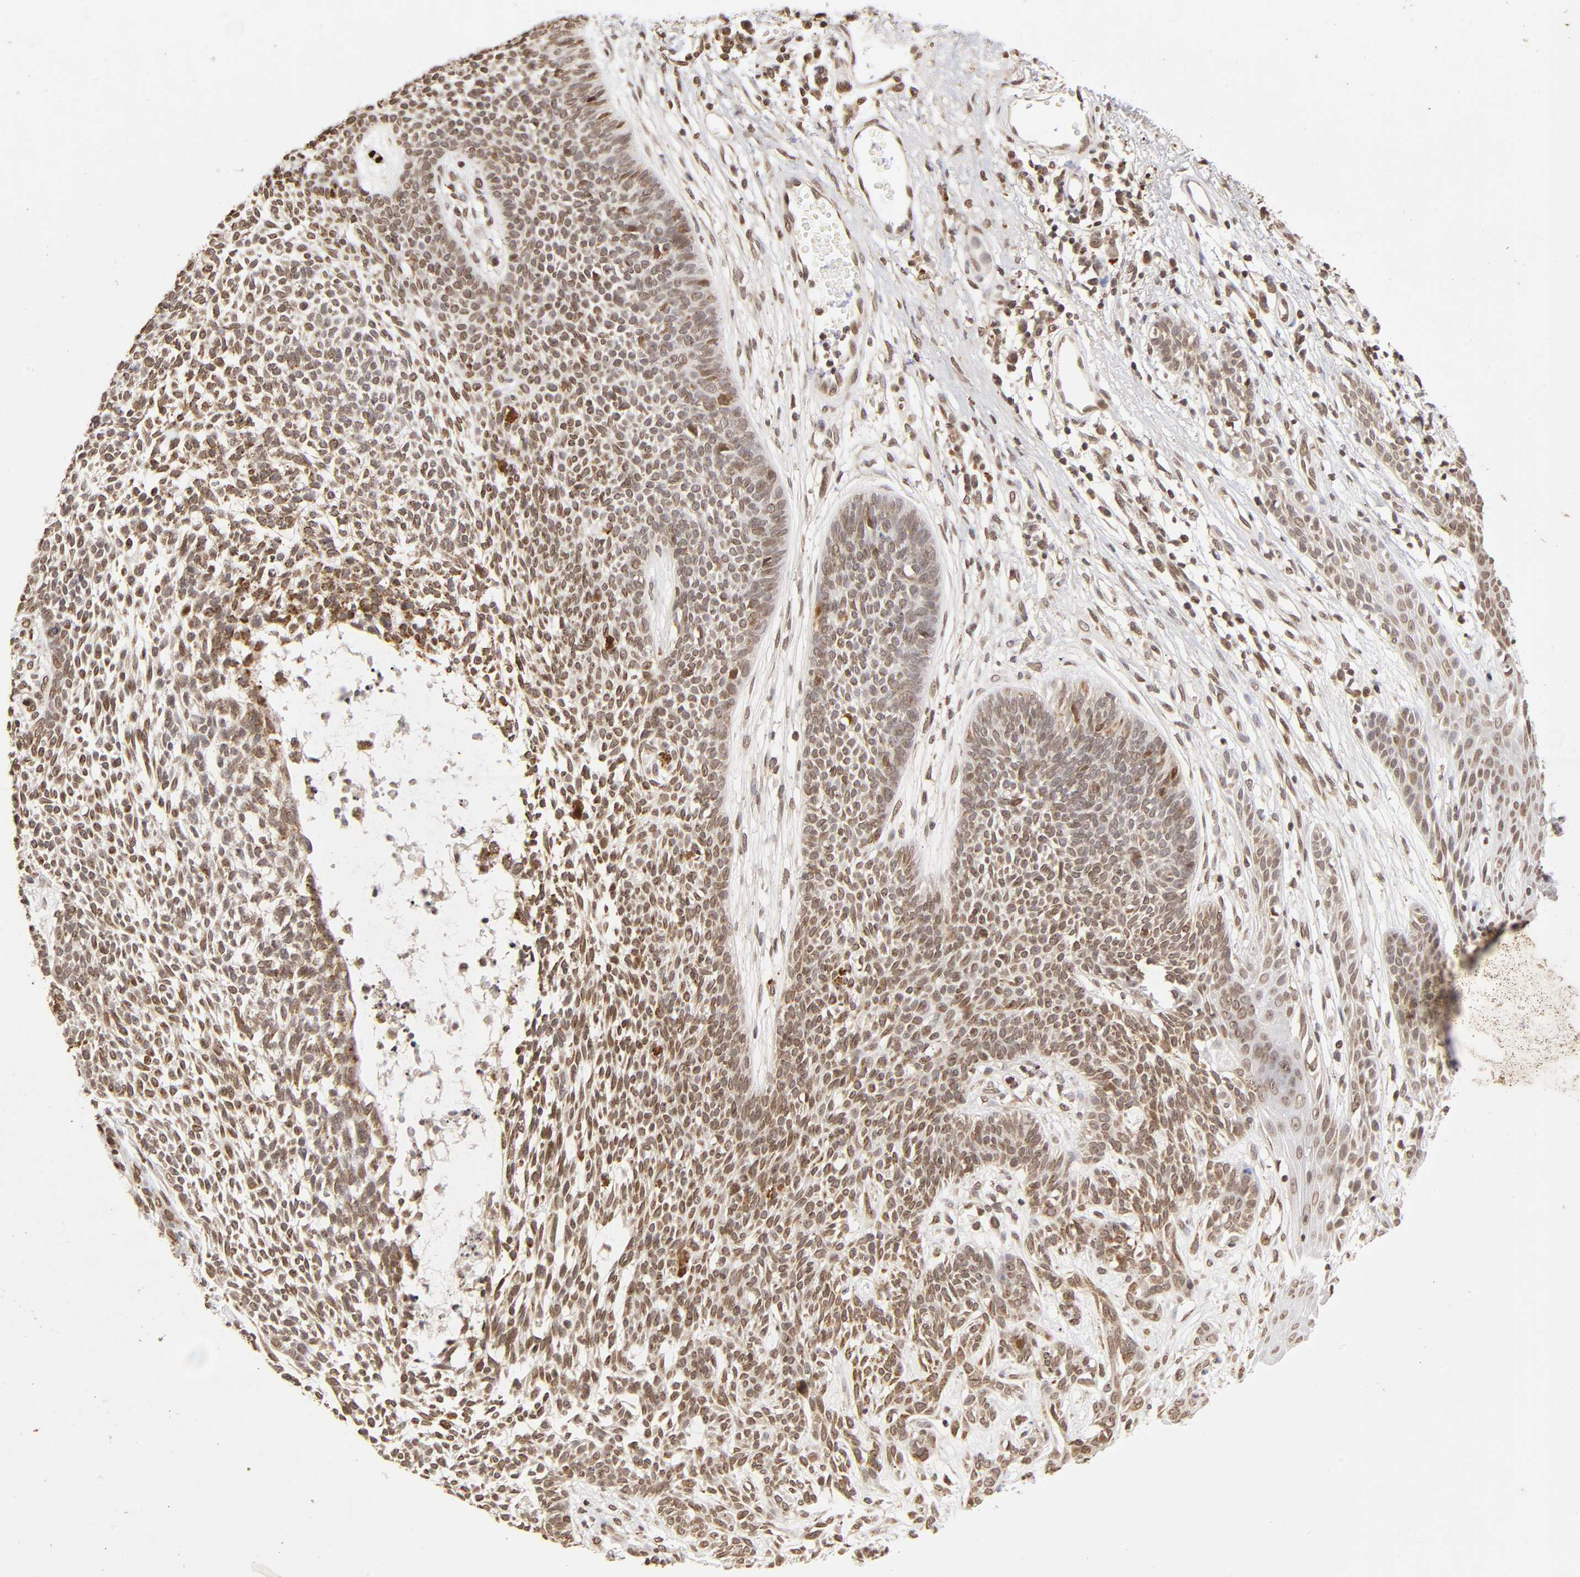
{"staining": {"intensity": "weak", "quantity": "25%-75%", "location": "nuclear"}, "tissue": "skin cancer", "cell_type": "Tumor cells", "image_type": "cancer", "snomed": [{"axis": "morphology", "description": "Basal cell carcinoma"}, {"axis": "topography", "description": "Skin"}], "caption": "Skin cancer stained with a protein marker exhibits weak staining in tumor cells.", "gene": "MLLT6", "patient": {"sex": "female", "age": 84}}